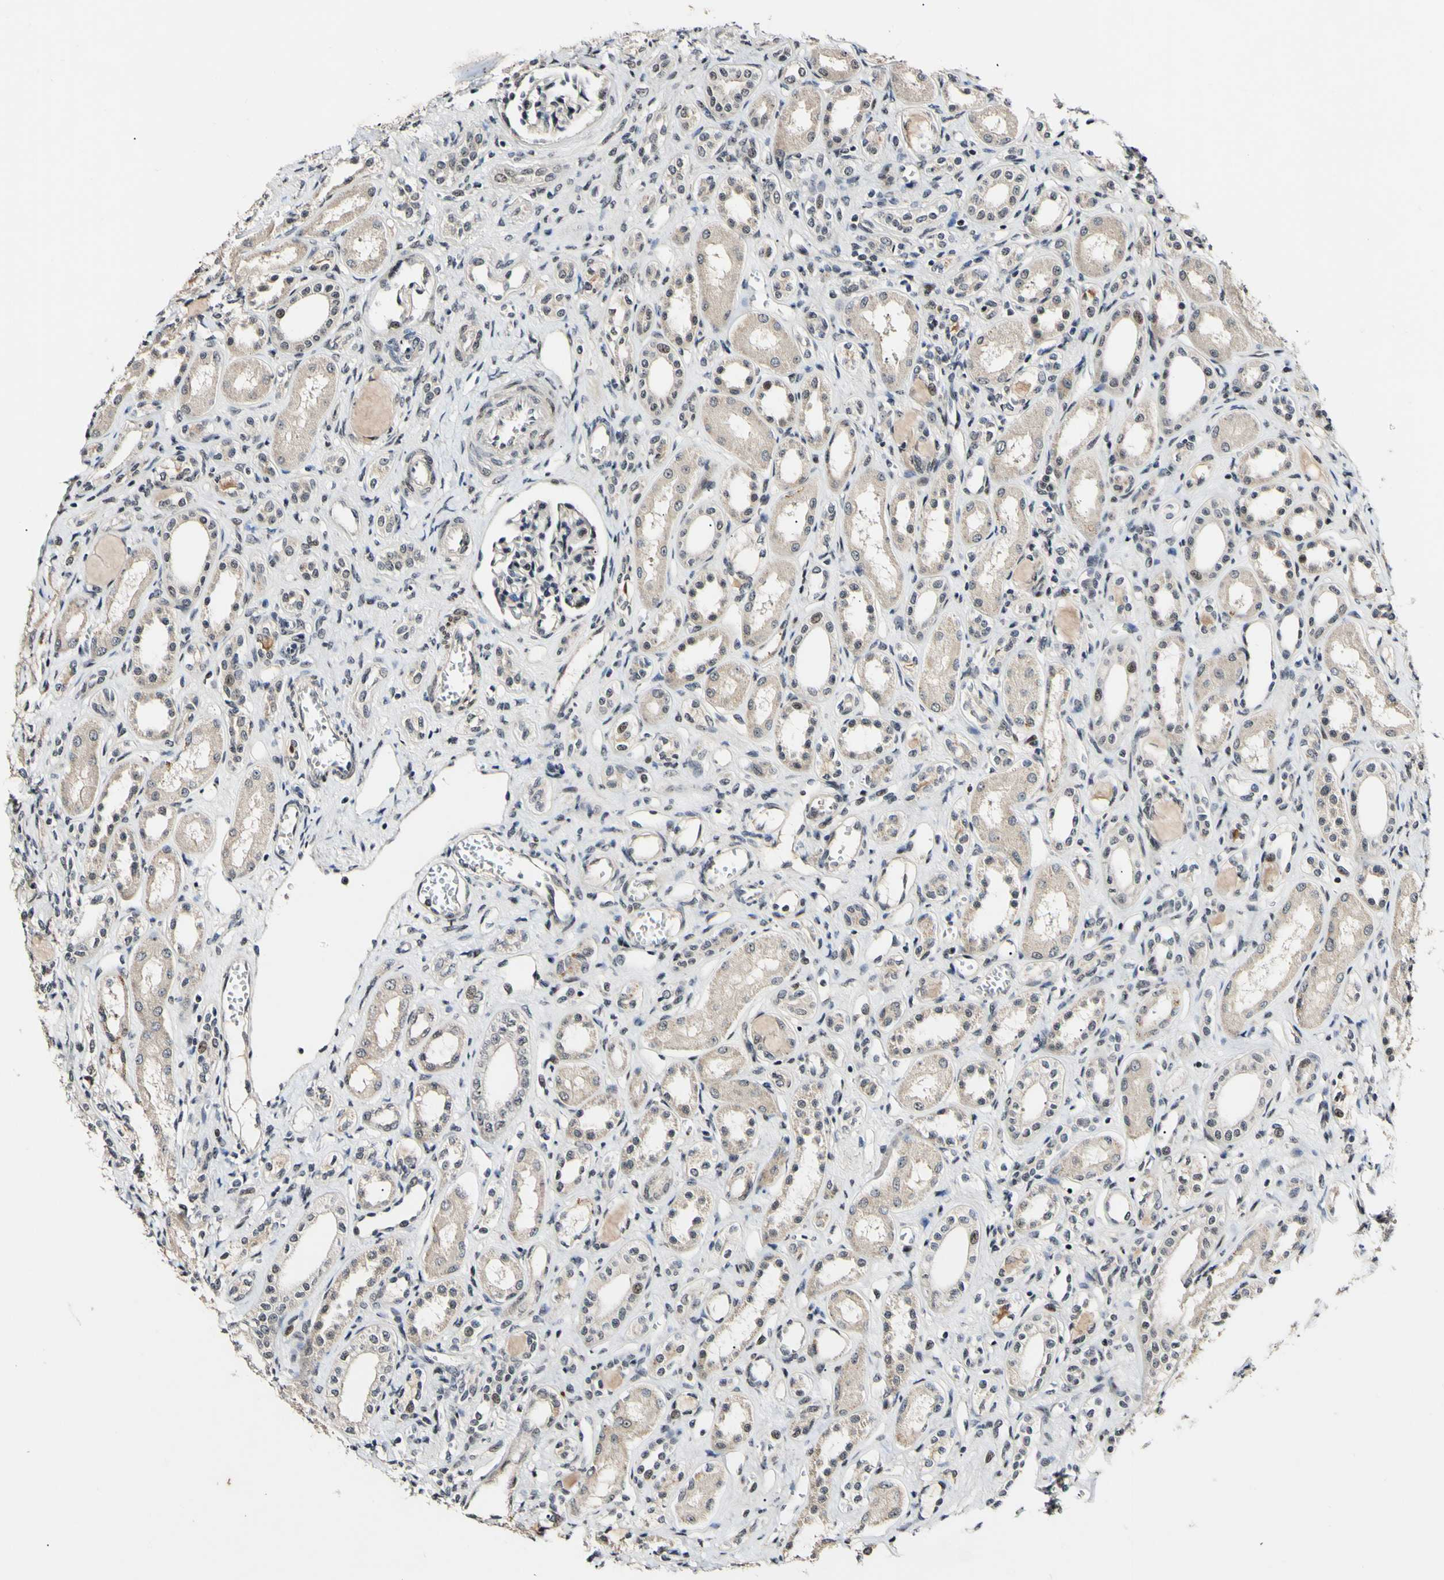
{"staining": {"intensity": "moderate", "quantity": "<25%", "location": "nuclear"}, "tissue": "kidney", "cell_type": "Cells in glomeruli", "image_type": "normal", "snomed": [{"axis": "morphology", "description": "Normal tissue, NOS"}, {"axis": "topography", "description": "Kidney"}], "caption": "Protein analysis of unremarkable kidney displays moderate nuclear positivity in about <25% of cells in glomeruli.", "gene": "POLR2F", "patient": {"sex": "male", "age": 7}}